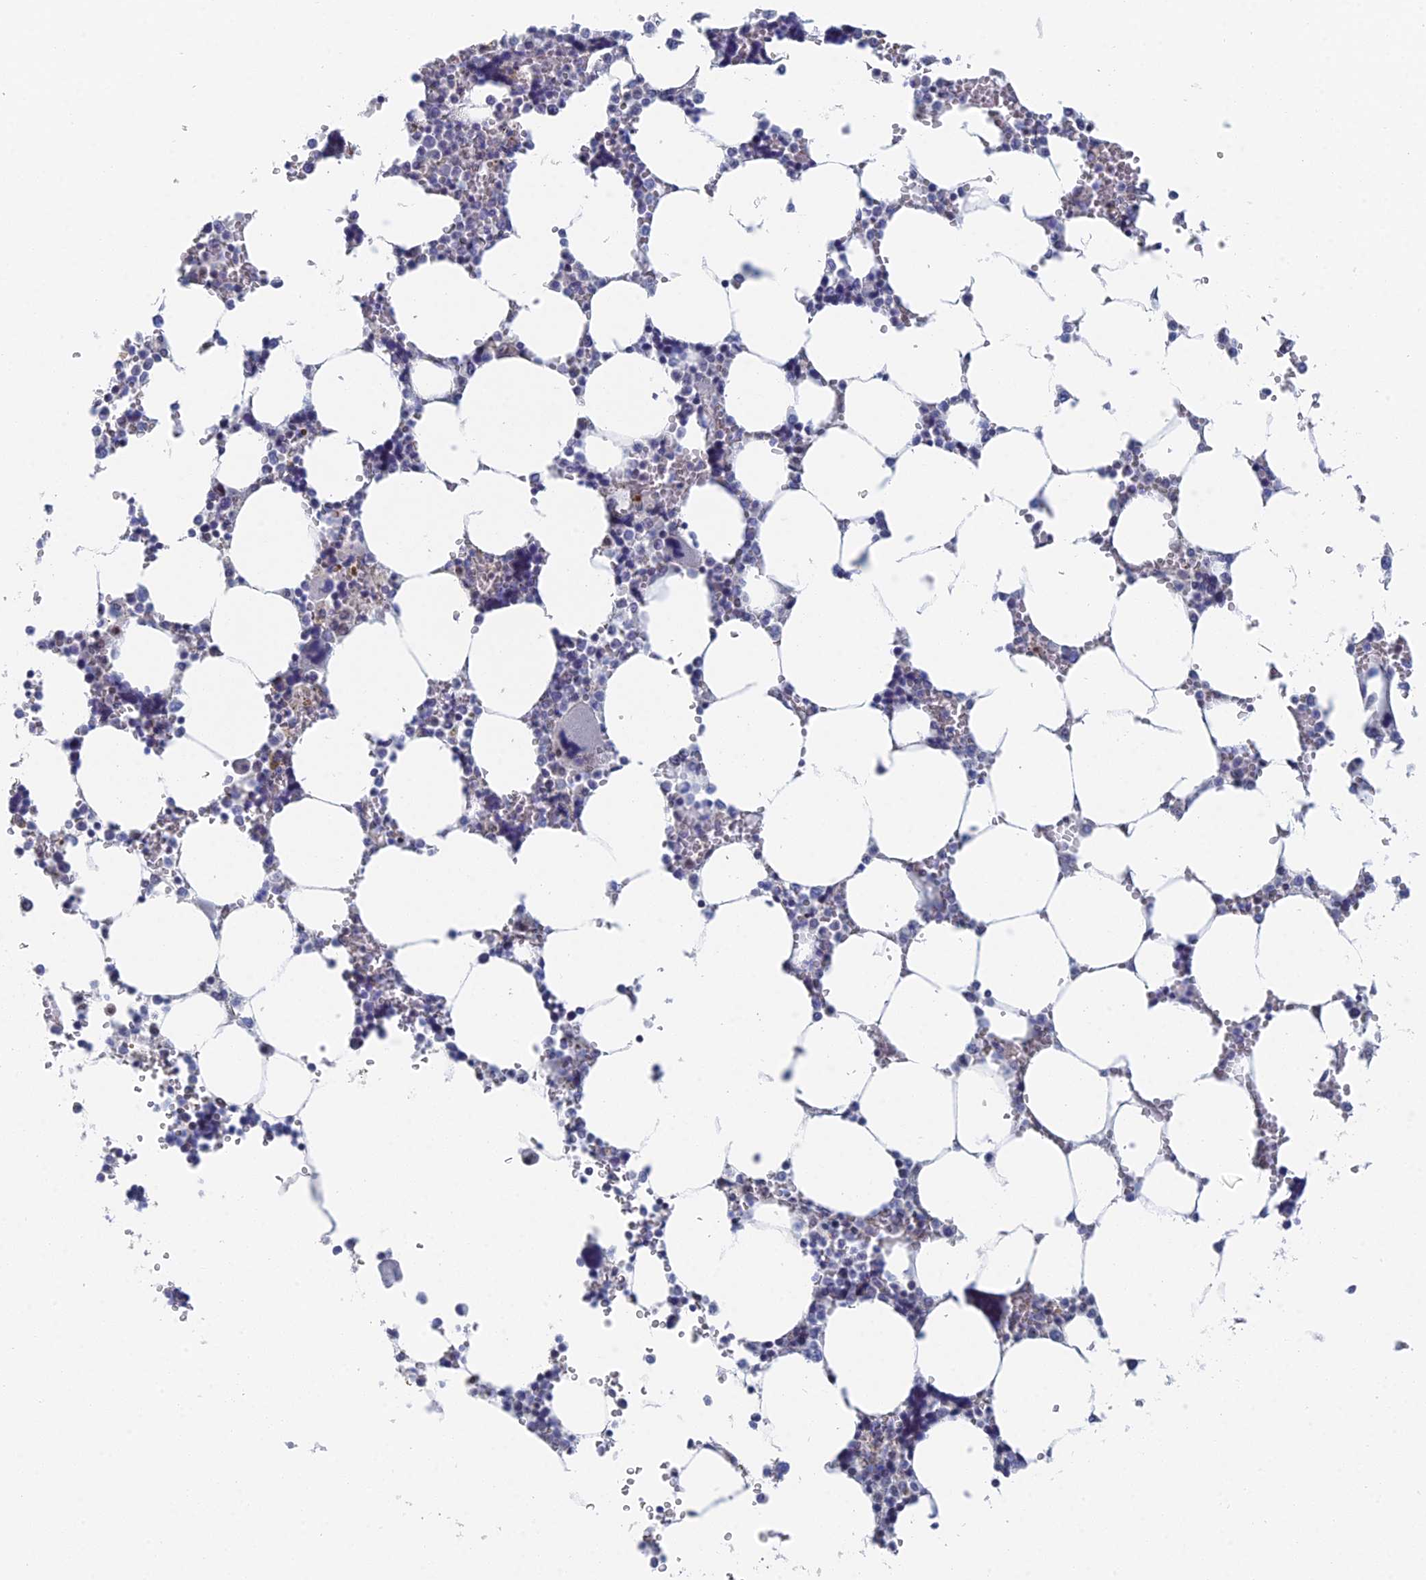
{"staining": {"intensity": "moderate", "quantity": "<25%", "location": "nuclear"}, "tissue": "bone marrow", "cell_type": "Hematopoietic cells", "image_type": "normal", "snomed": [{"axis": "morphology", "description": "Normal tissue, NOS"}, {"axis": "topography", "description": "Bone marrow"}], "caption": "This micrograph exhibits IHC staining of unremarkable human bone marrow, with low moderate nuclear positivity in approximately <25% of hematopoietic cells.", "gene": "GMNC", "patient": {"sex": "male", "age": 64}}